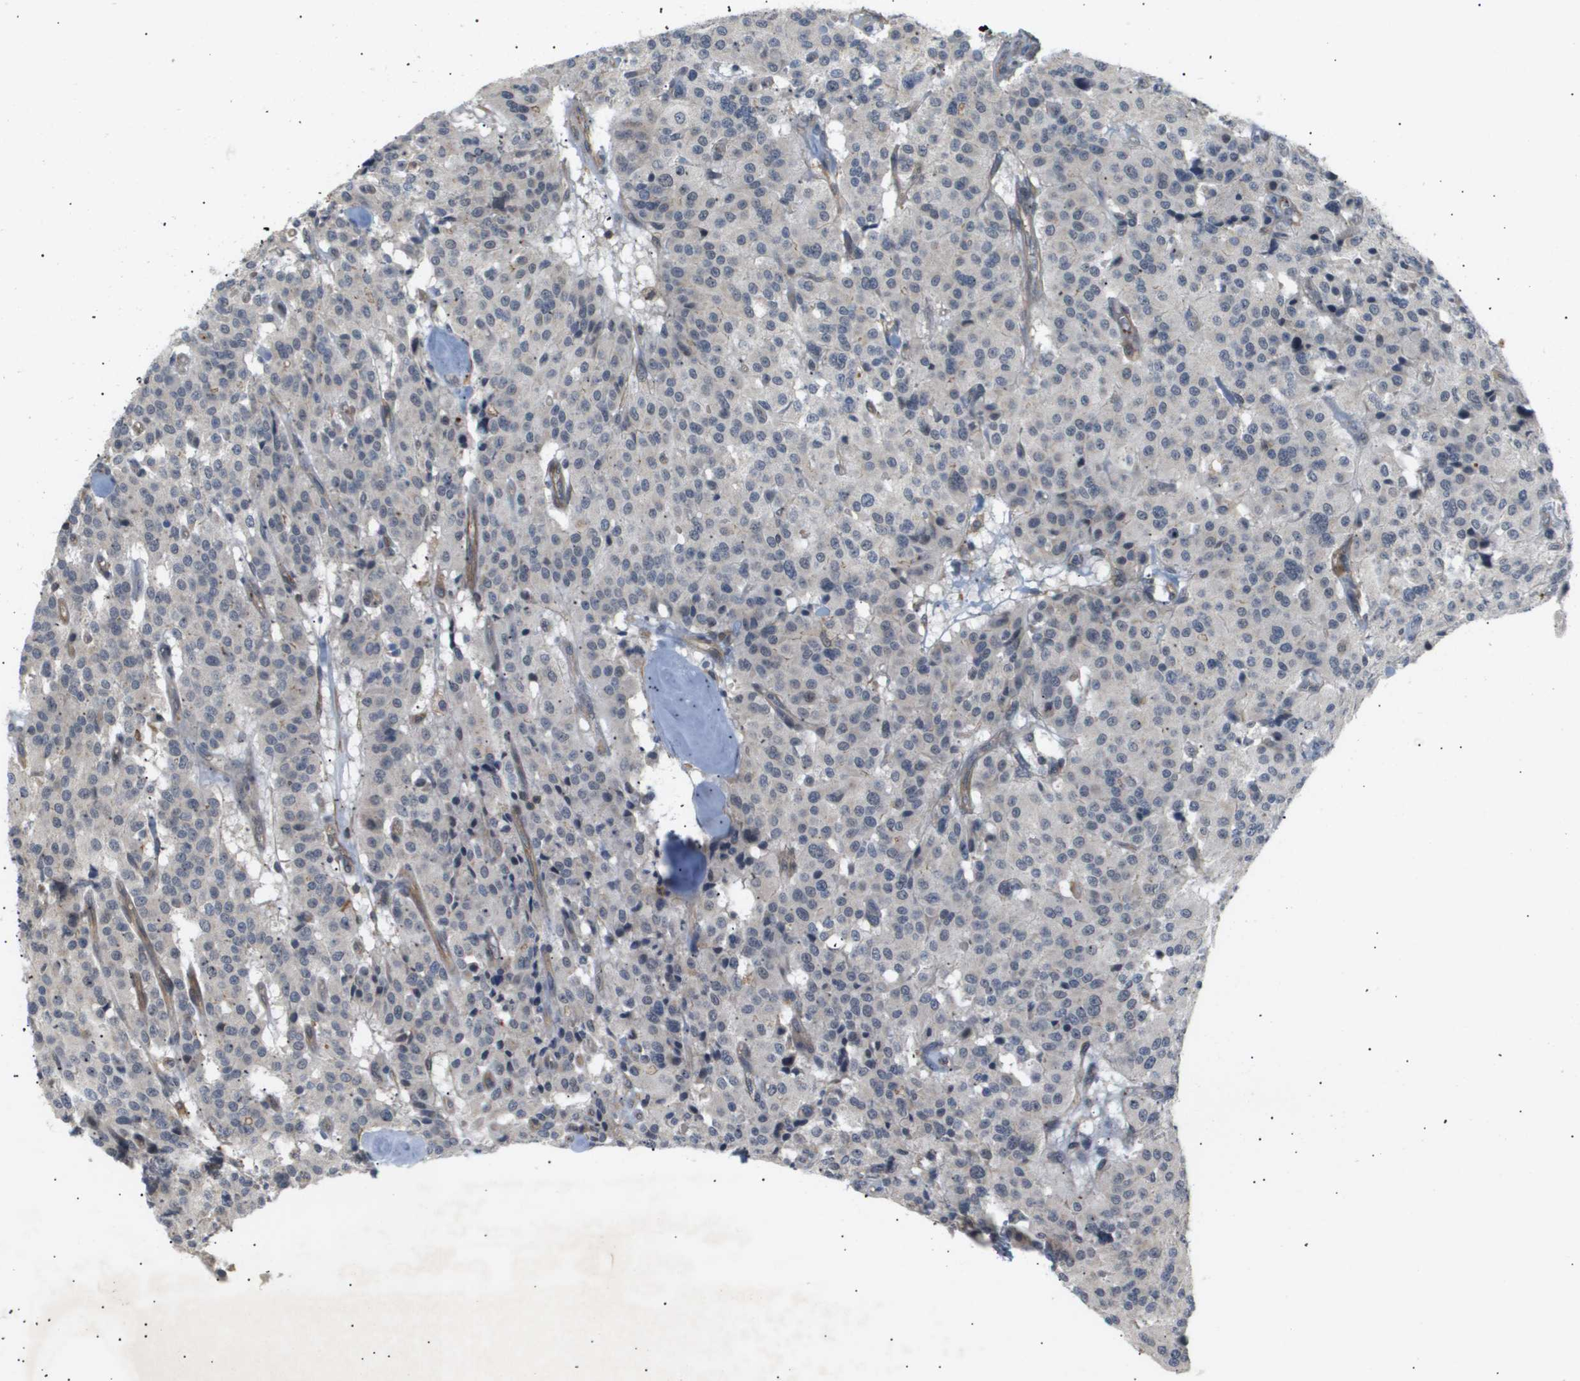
{"staining": {"intensity": "negative", "quantity": "none", "location": "none"}, "tissue": "carcinoid", "cell_type": "Tumor cells", "image_type": "cancer", "snomed": [{"axis": "morphology", "description": "Carcinoid, malignant, NOS"}, {"axis": "topography", "description": "Lung"}], "caption": "Protein analysis of carcinoid shows no significant positivity in tumor cells.", "gene": "CORO2B", "patient": {"sex": "male", "age": 30}}